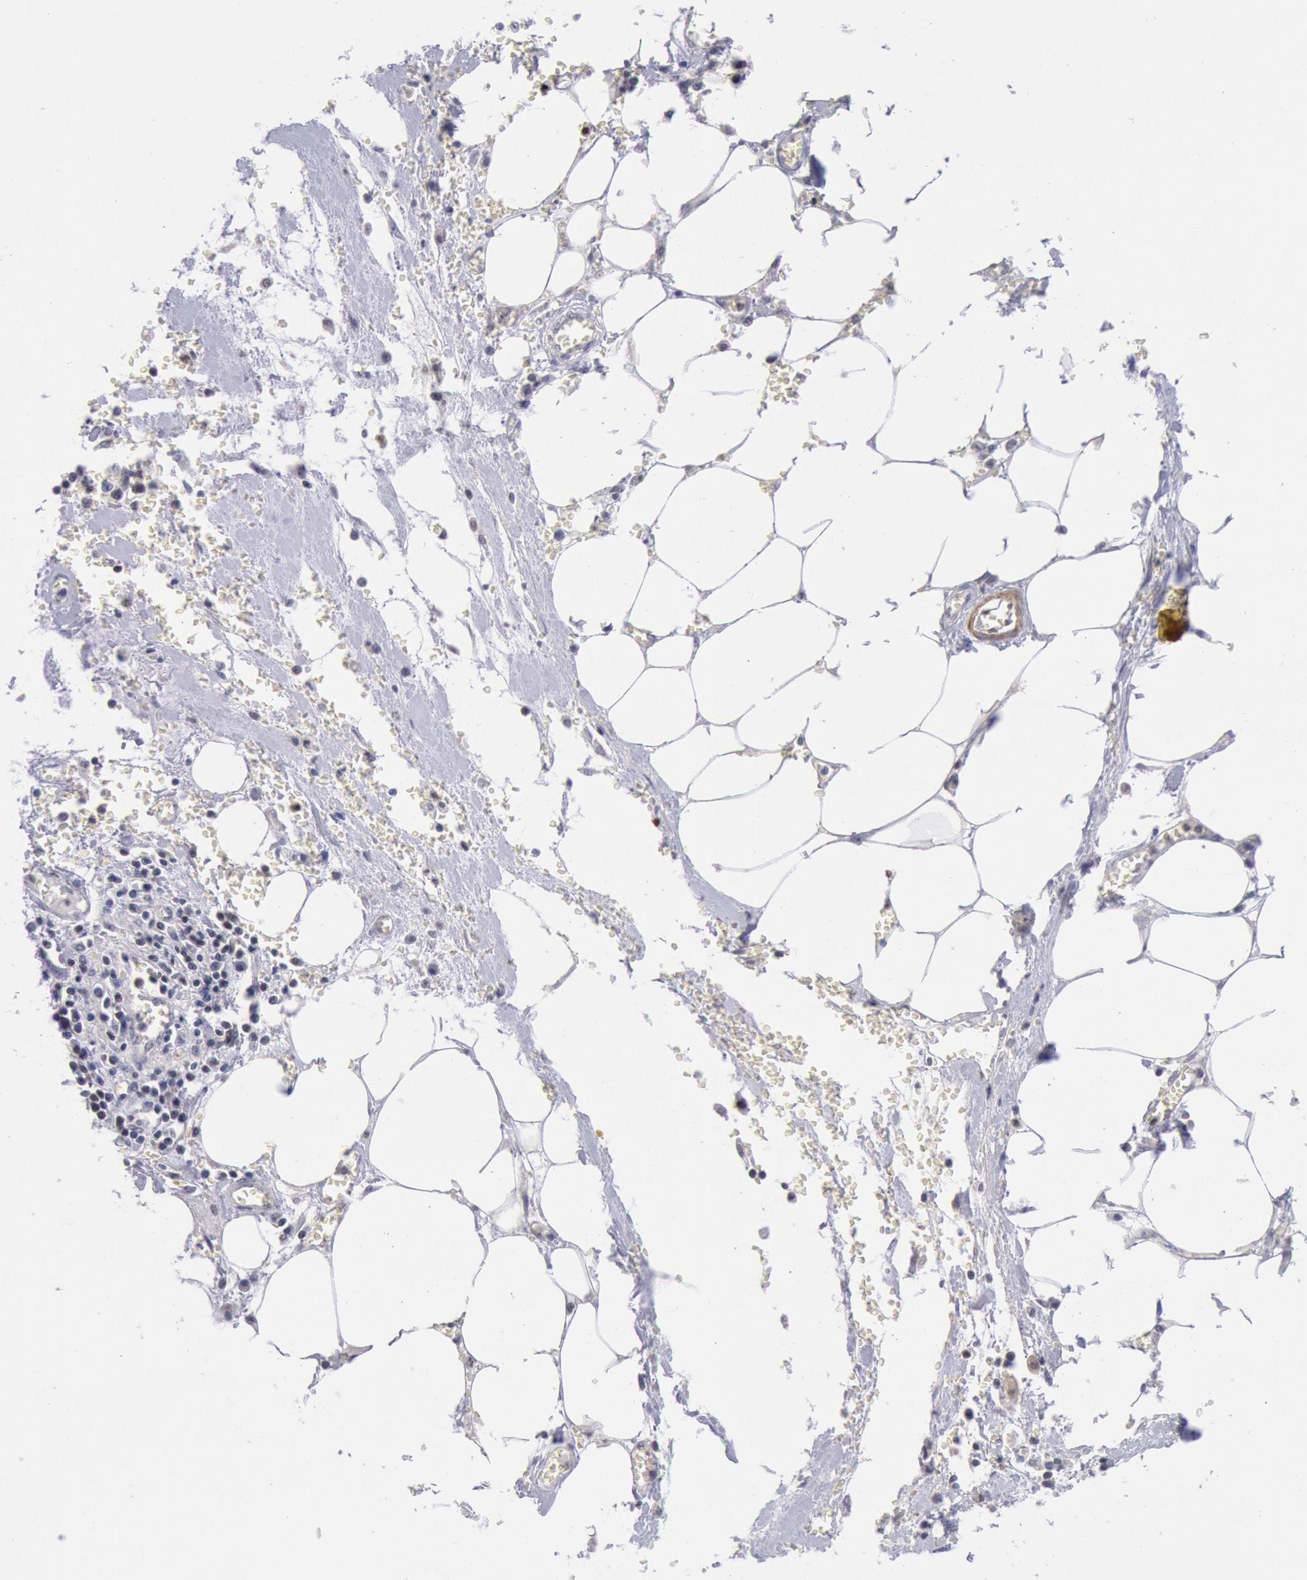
{"staining": {"intensity": "negative", "quantity": "none", "location": "none"}, "tissue": "pancreatic cancer", "cell_type": "Tumor cells", "image_type": "cancer", "snomed": [{"axis": "morphology", "description": "Adenocarcinoma, NOS"}, {"axis": "topography", "description": "Pancreas"}], "caption": "There is no significant staining in tumor cells of adenocarcinoma (pancreatic).", "gene": "RPS6KA5", "patient": {"sex": "female", "age": 70}}